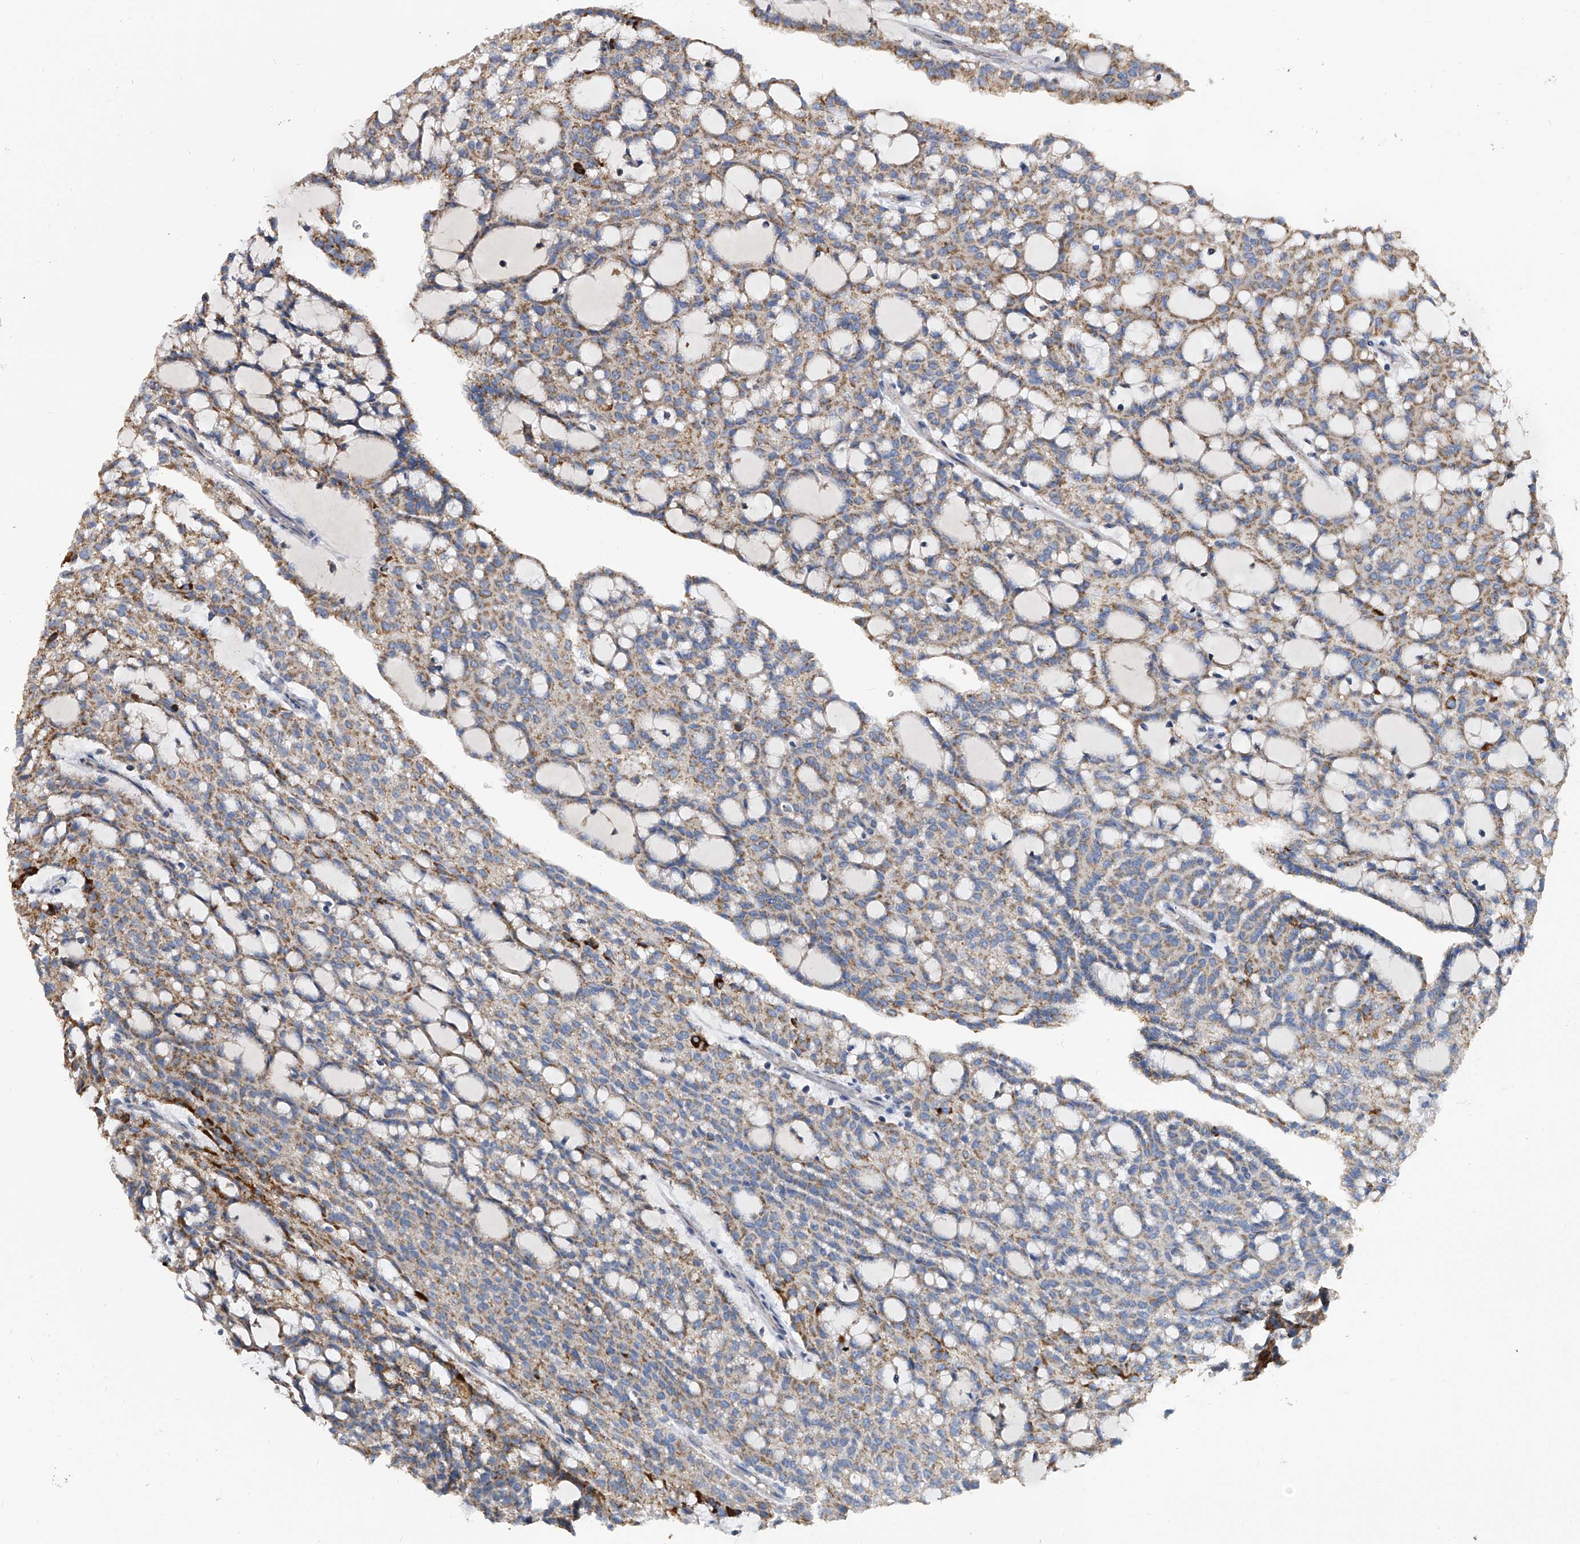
{"staining": {"intensity": "moderate", "quantity": "25%-75%", "location": "cytoplasmic/membranous"}, "tissue": "renal cancer", "cell_type": "Tumor cells", "image_type": "cancer", "snomed": [{"axis": "morphology", "description": "Adenocarcinoma, NOS"}, {"axis": "topography", "description": "Kidney"}], "caption": "An image of human adenocarcinoma (renal) stained for a protein exhibits moderate cytoplasmic/membranous brown staining in tumor cells. The protein of interest is shown in brown color, while the nuclei are stained blue.", "gene": "MRPL28", "patient": {"sex": "male", "age": 63}}